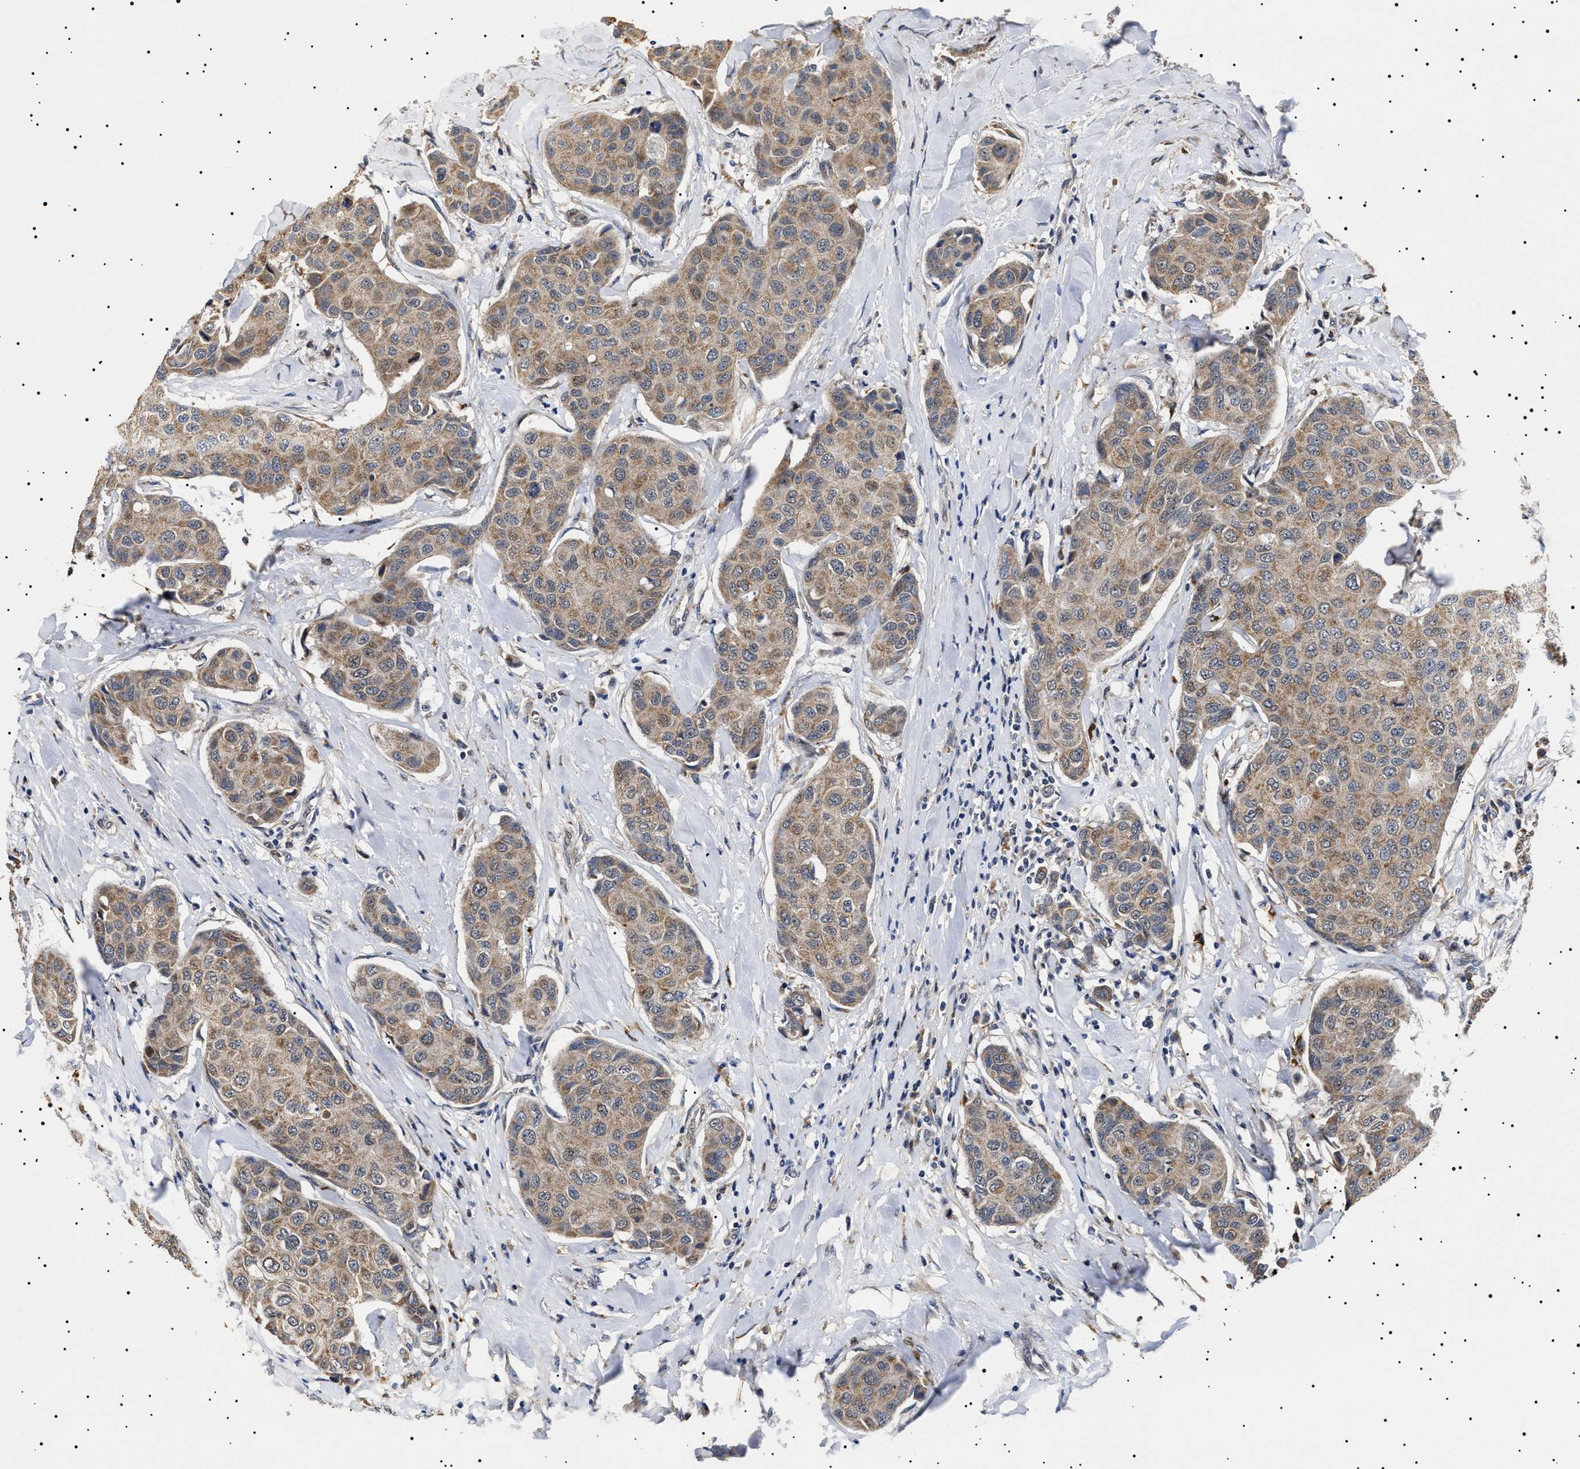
{"staining": {"intensity": "moderate", "quantity": ">75%", "location": "cytoplasmic/membranous"}, "tissue": "breast cancer", "cell_type": "Tumor cells", "image_type": "cancer", "snomed": [{"axis": "morphology", "description": "Duct carcinoma"}, {"axis": "topography", "description": "Breast"}], "caption": "Protein staining demonstrates moderate cytoplasmic/membranous staining in approximately >75% of tumor cells in breast infiltrating ductal carcinoma.", "gene": "RAB34", "patient": {"sex": "female", "age": 80}}